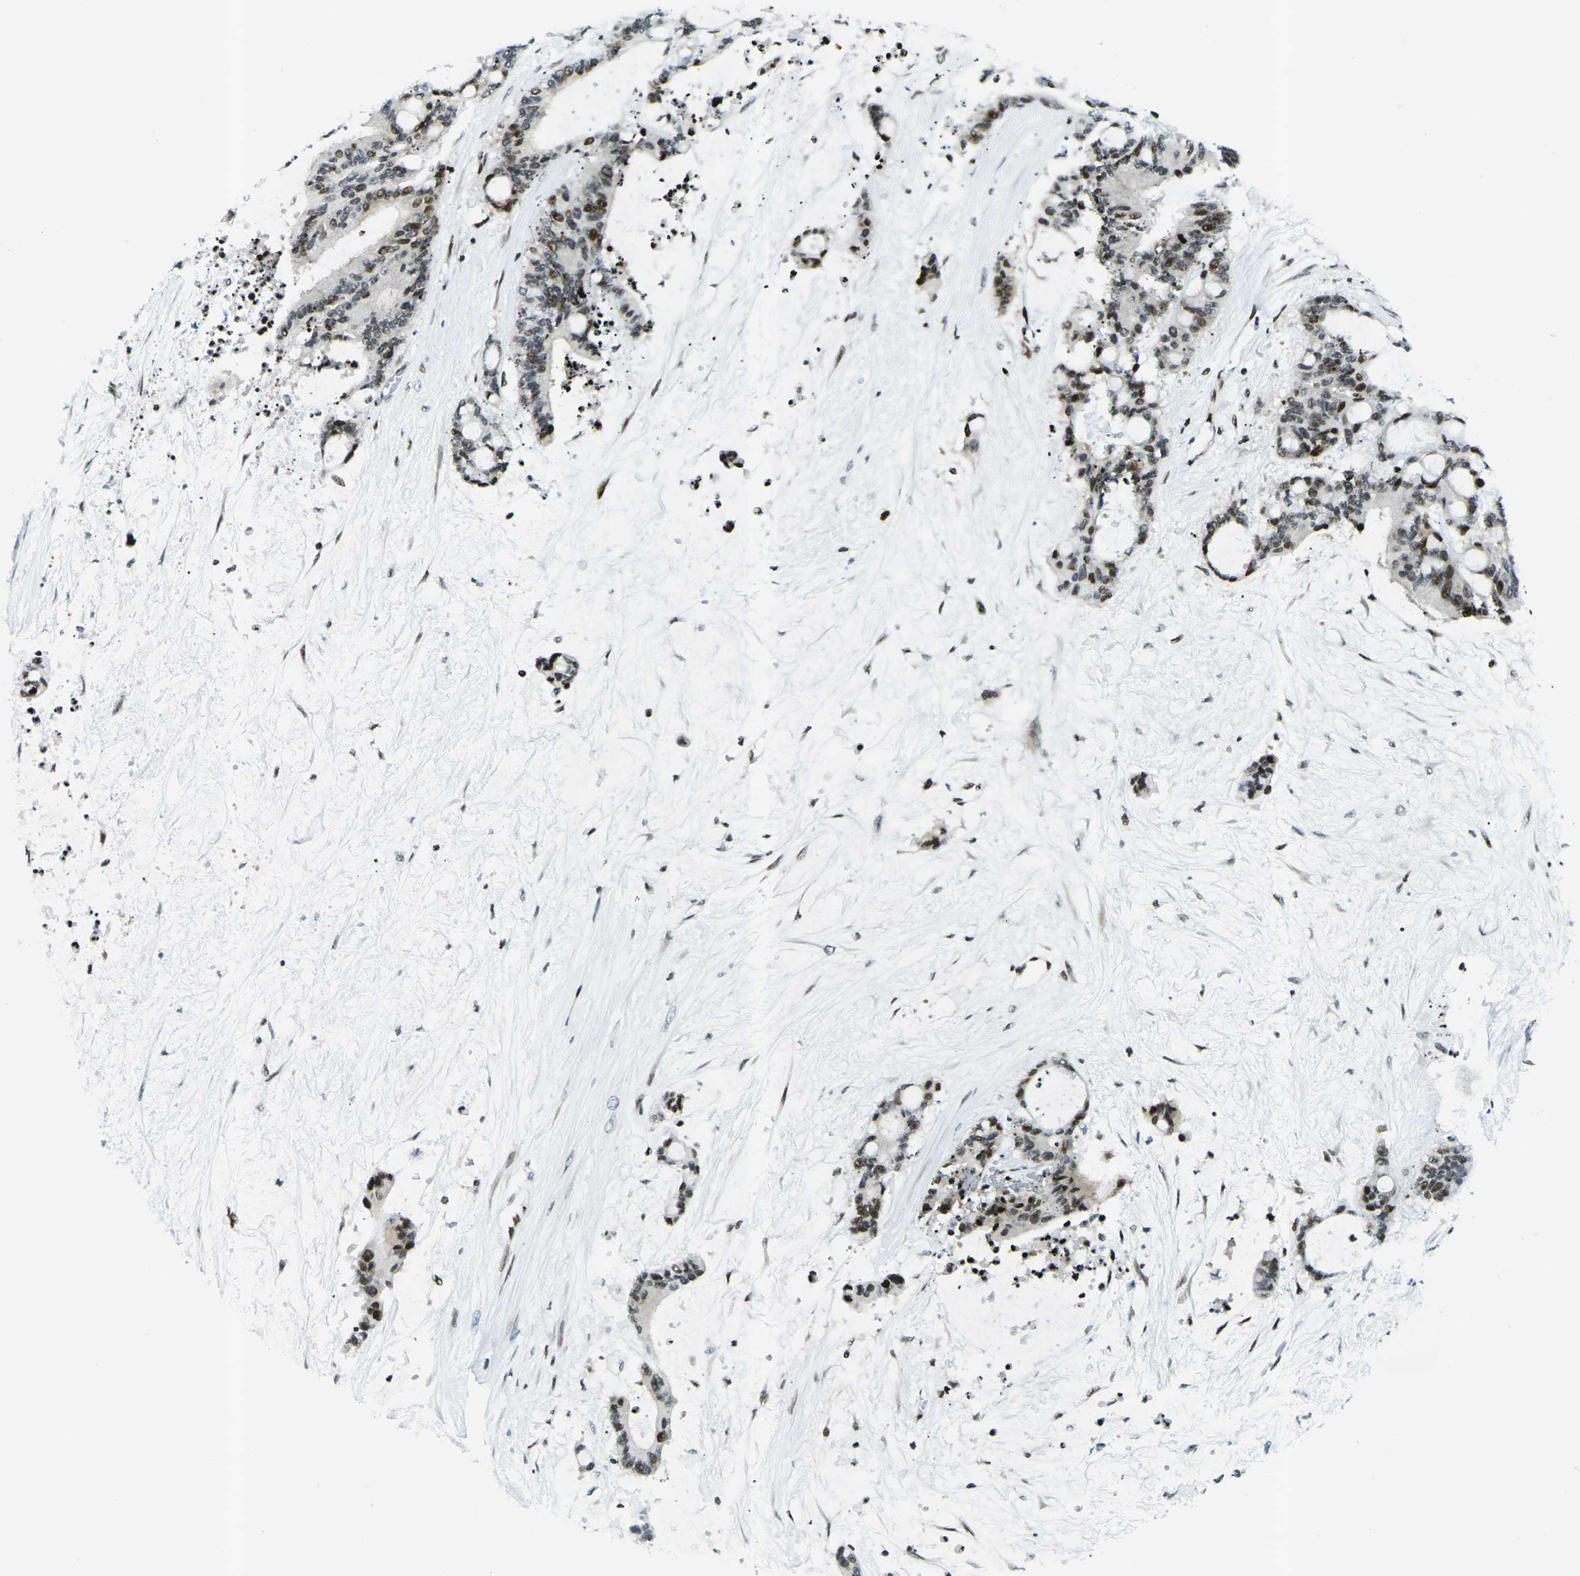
{"staining": {"intensity": "moderate", "quantity": ">75%", "location": "nuclear"}, "tissue": "liver cancer", "cell_type": "Tumor cells", "image_type": "cancer", "snomed": [{"axis": "morphology", "description": "Cholangiocarcinoma"}, {"axis": "topography", "description": "Liver"}], "caption": "IHC of human liver cancer (cholangiocarcinoma) shows medium levels of moderate nuclear positivity in approximately >75% of tumor cells.", "gene": "H3-3A", "patient": {"sex": "female", "age": 73}}